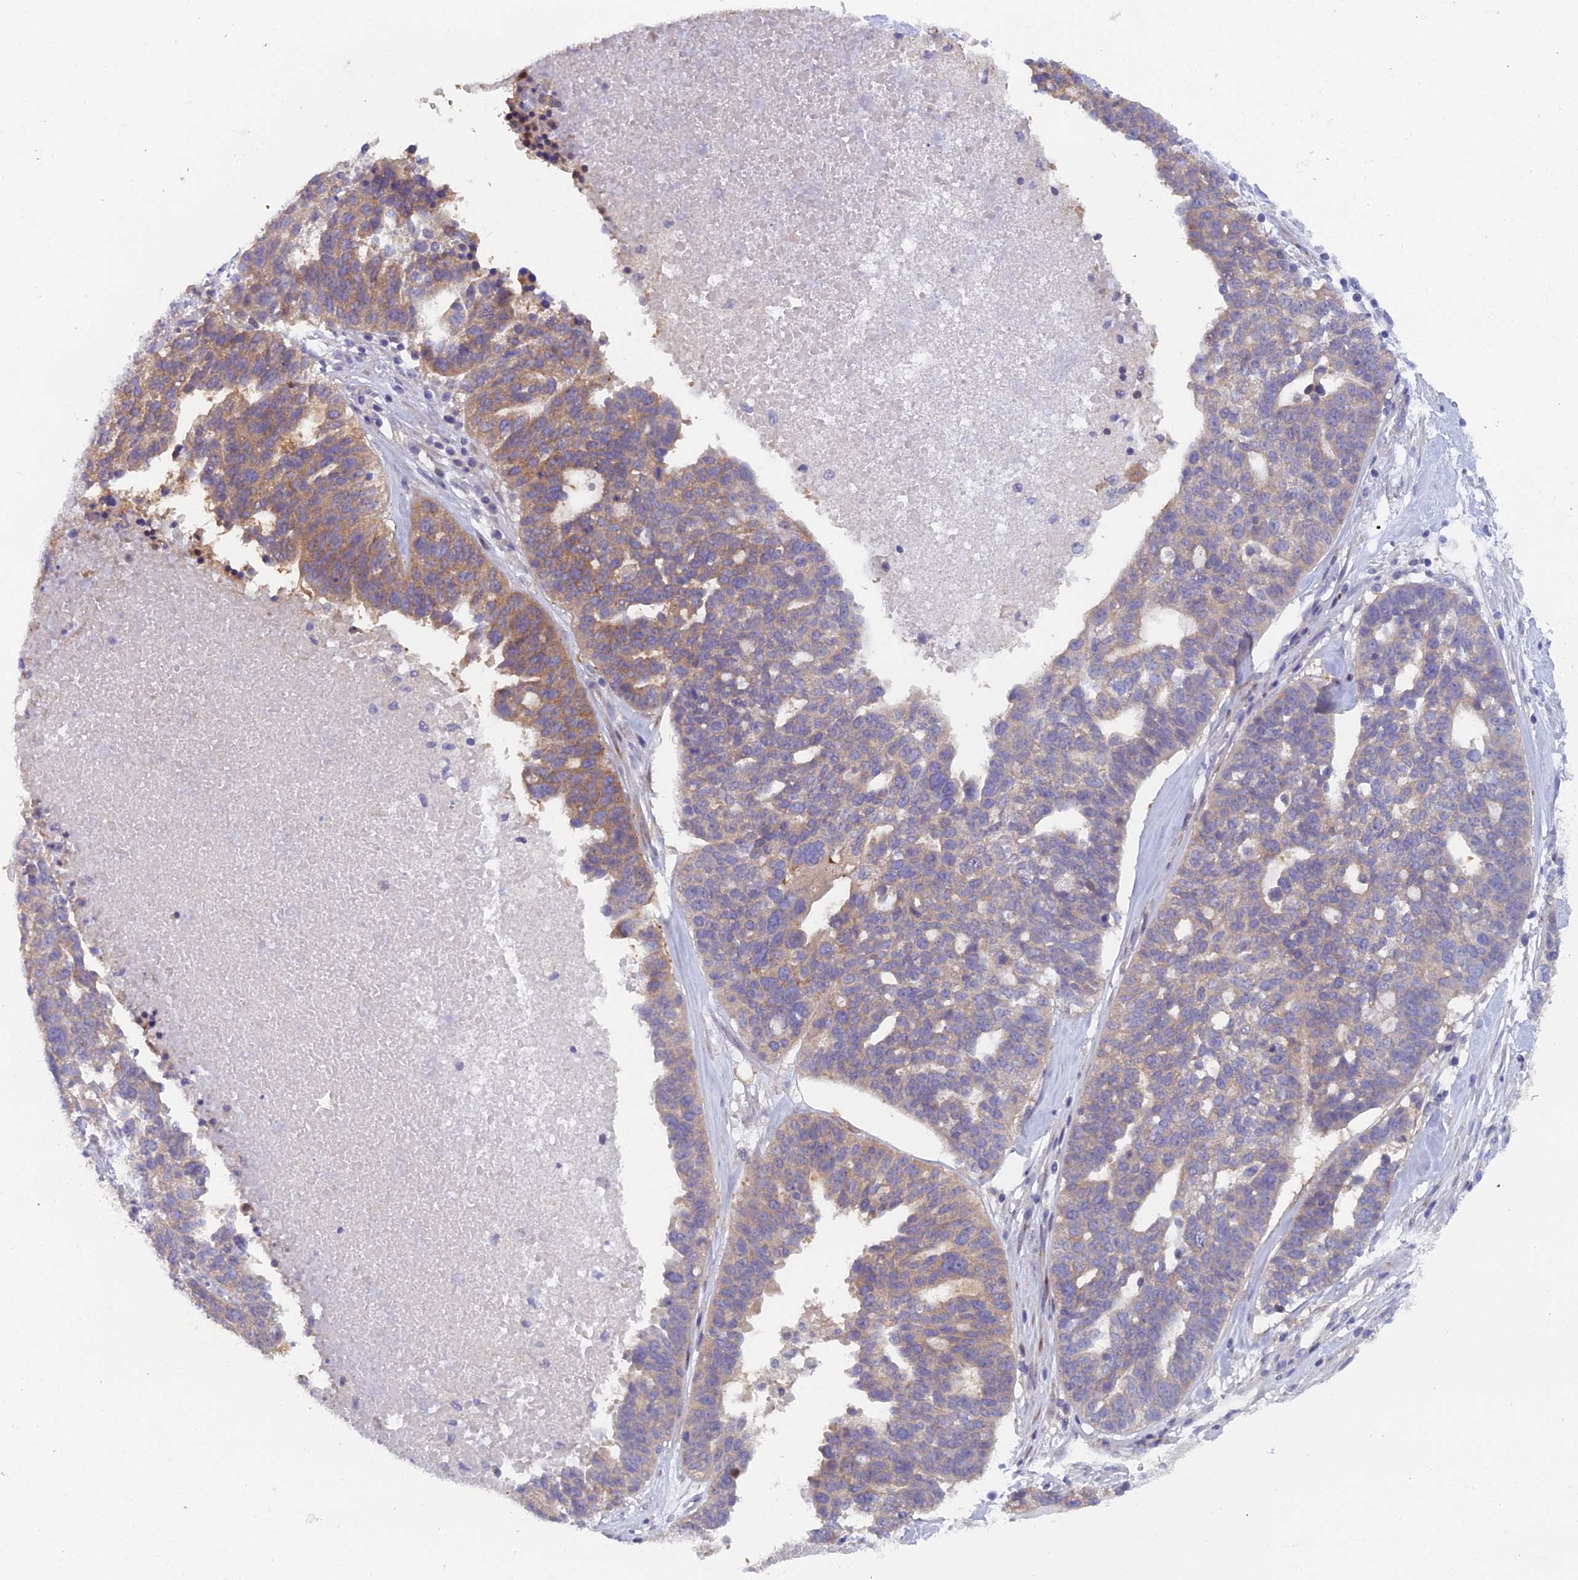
{"staining": {"intensity": "moderate", "quantity": "25%-75%", "location": "cytoplasmic/membranous"}, "tissue": "ovarian cancer", "cell_type": "Tumor cells", "image_type": "cancer", "snomed": [{"axis": "morphology", "description": "Cystadenocarcinoma, serous, NOS"}, {"axis": "topography", "description": "Ovary"}], "caption": "Serous cystadenocarcinoma (ovarian) tissue shows moderate cytoplasmic/membranous positivity in approximately 25%-75% of tumor cells, visualized by immunohistochemistry.", "gene": "B9D2", "patient": {"sex": "female", "age": 59}}